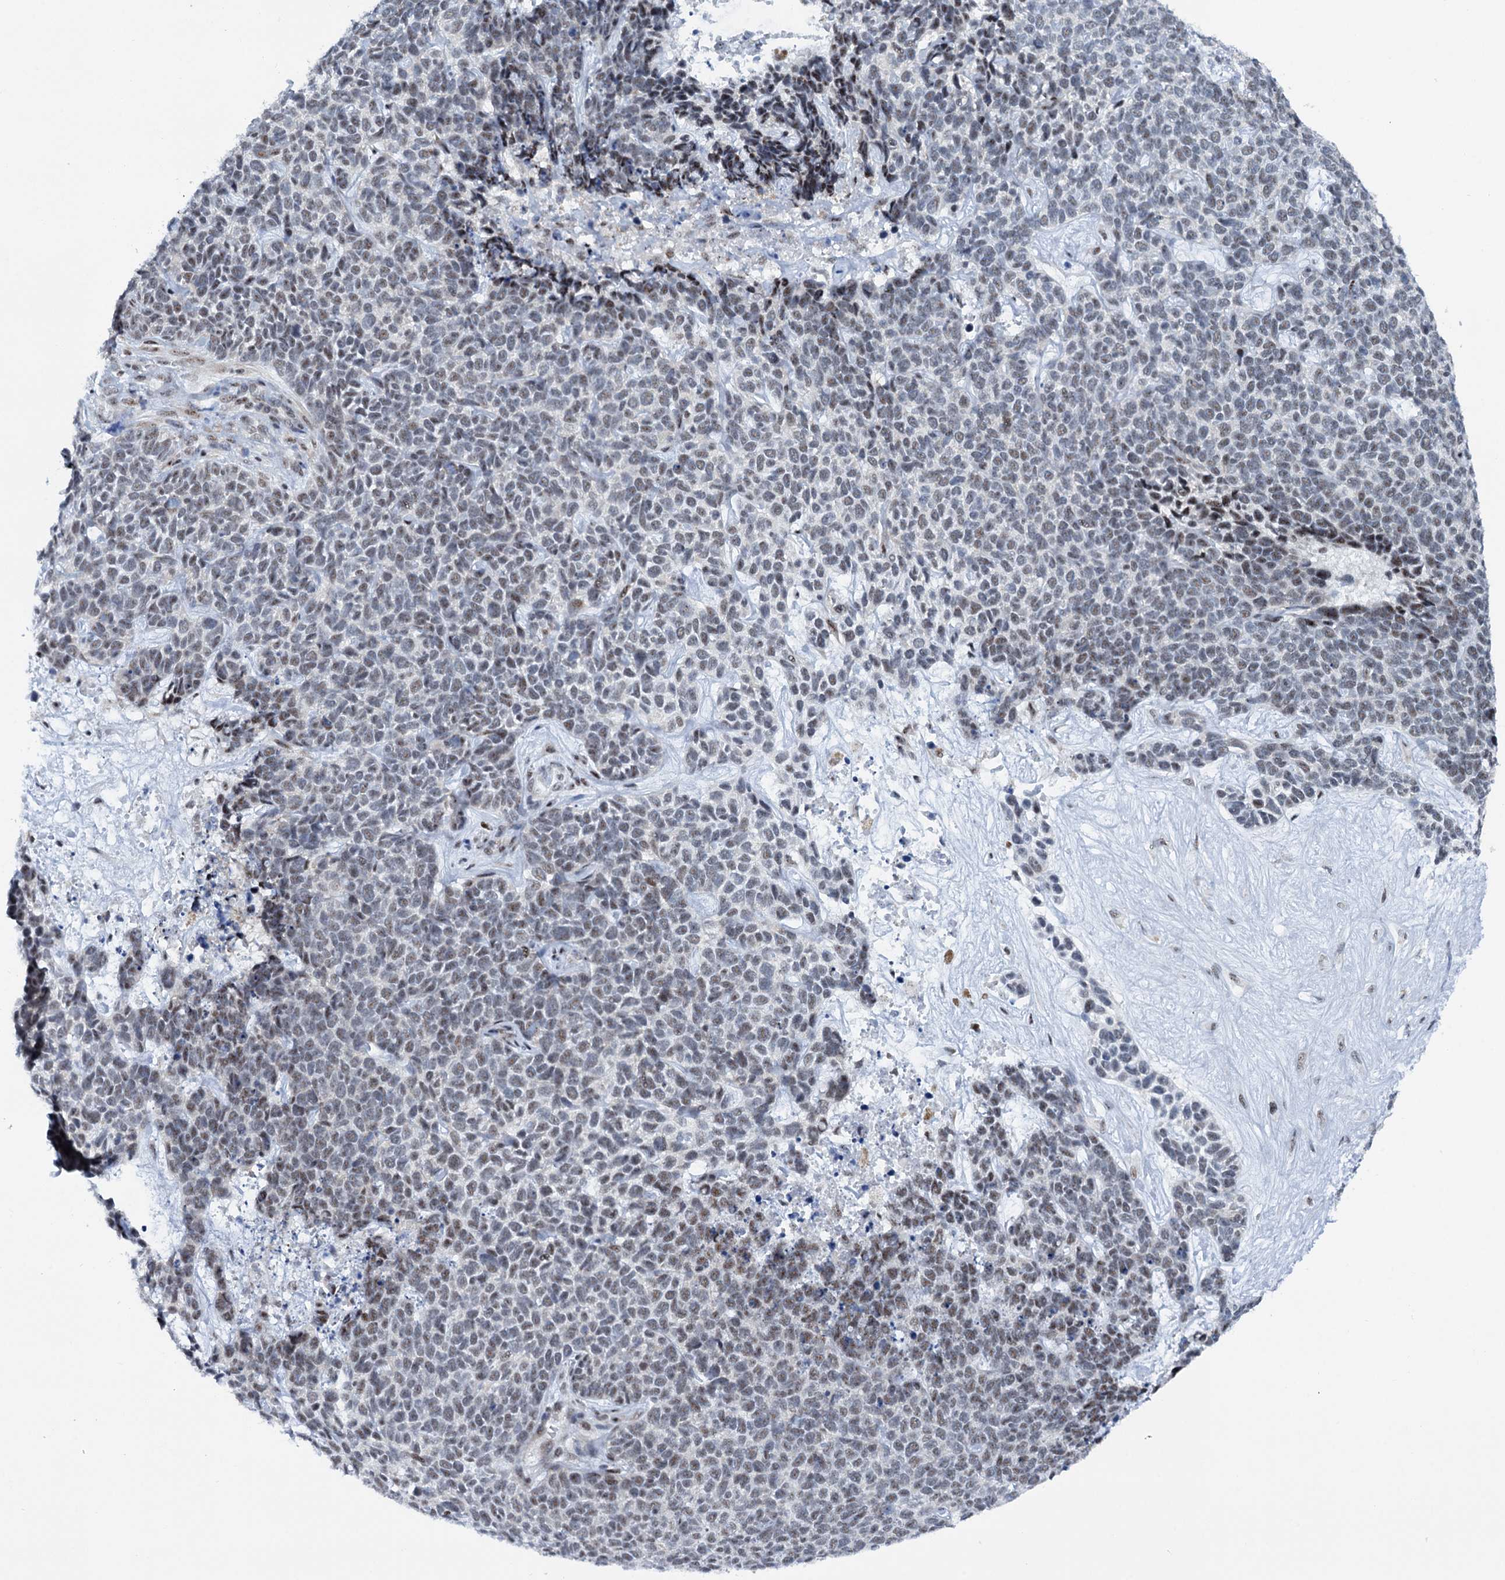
{"staining": {"intensity": "weak", "quantity": "25%-75%", "location": "nuclear"}, "tissue": "skin cancer", "cell_type": "Tumor cells", "image_type": "cancer", "snomed": [{"axis": "morphology", "description": "Basal cell carcinoma"}, {"axis": "topography", "description": "Skin"}], "caption": "A high-resolution image shows IHC staining of basal cell carcinoma (skin), which shows weak nuclear positivity in approximately 25%-75% of tumor cells.", "gene": "SREK1", "patient": {"sex": "female", "age": 84}}